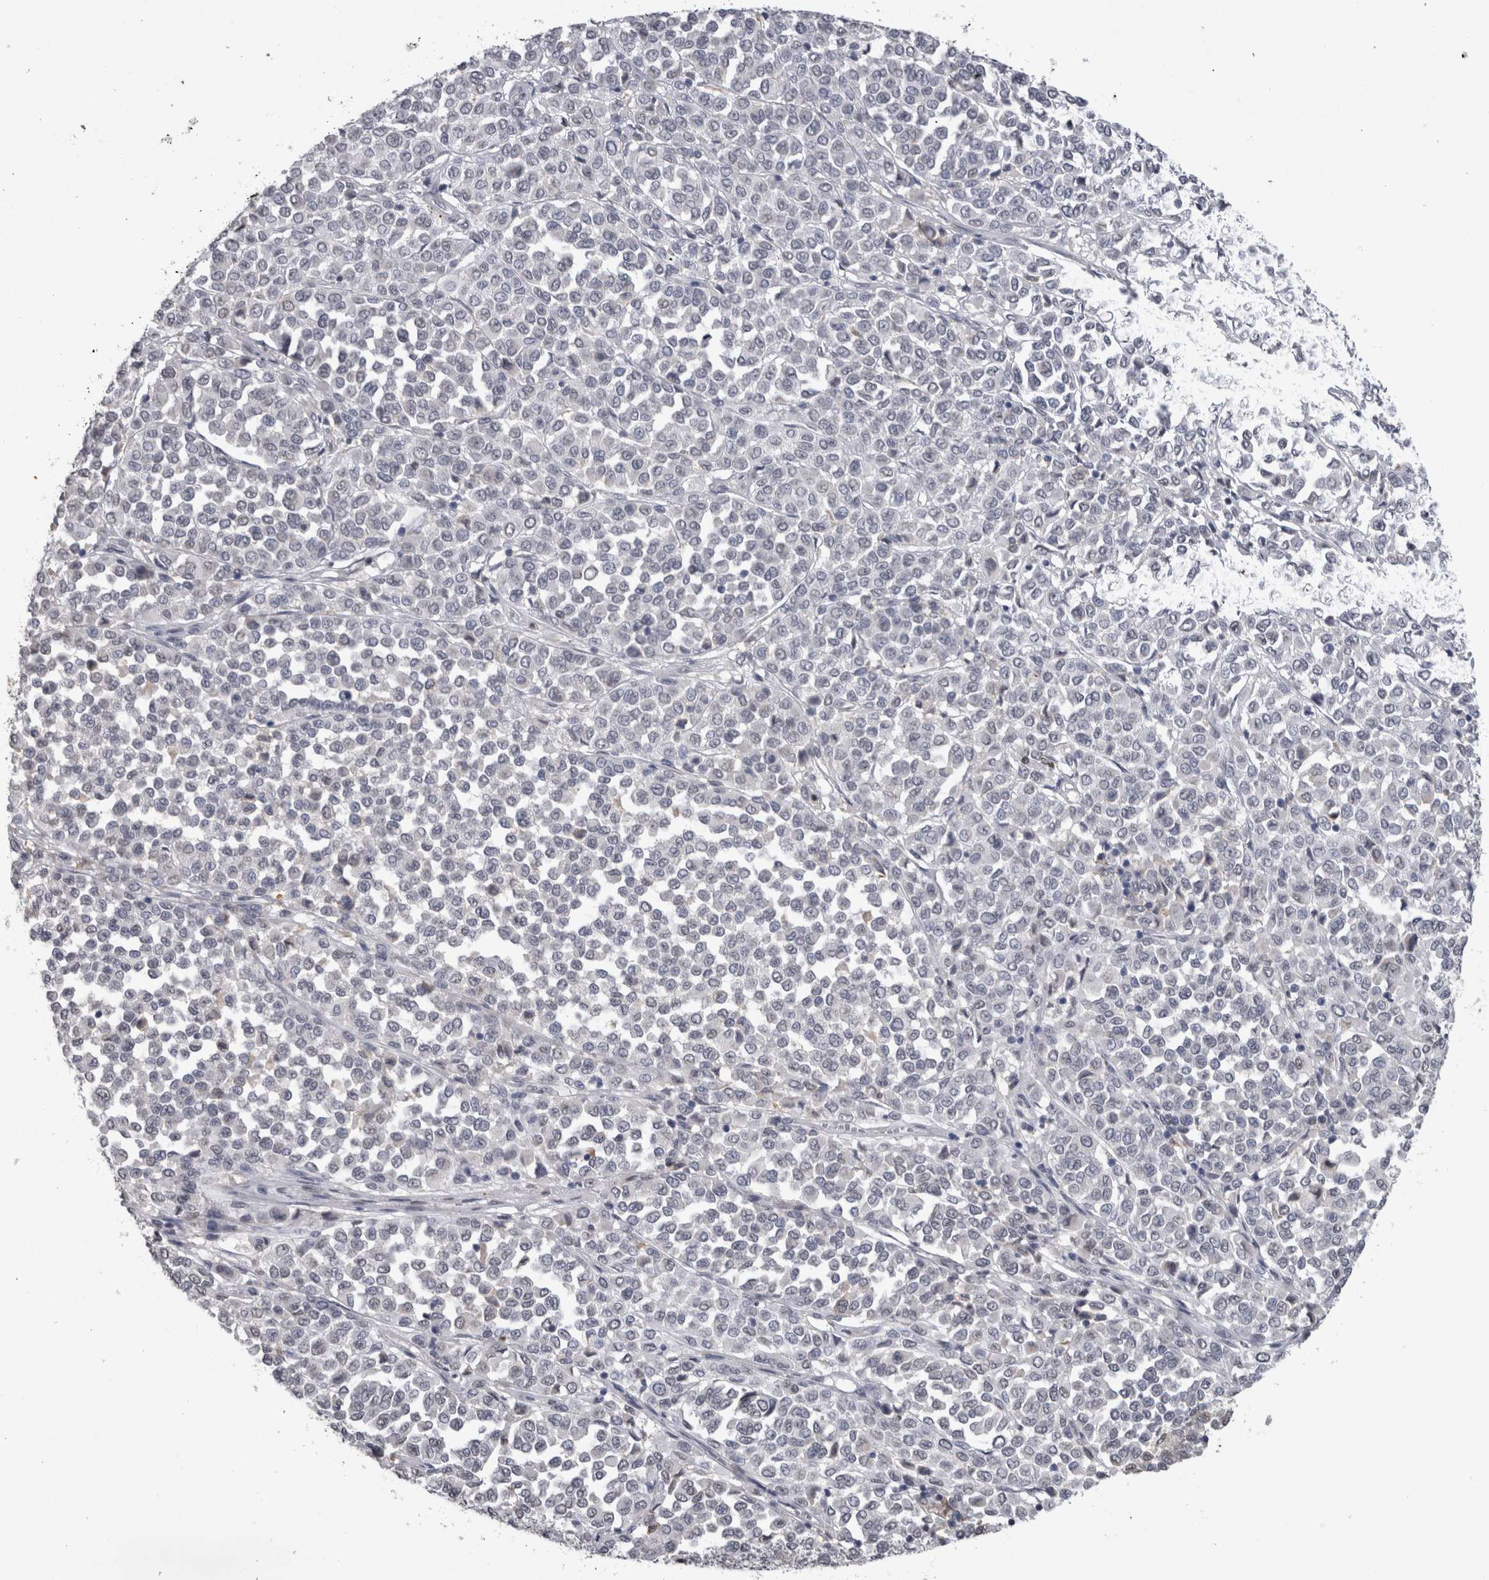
{"staining": {"intensity": "negative", "quantity": "none", "location": "none"}, "tissue": "melanoma", "cell_type": "Tumor cells", "image_type": "cancer", "snomed": [{"axis": "morphology", "description": "Malignant melanoma, Metastatic site"}, {"axis": "topography", "description": "Pancreas"}], "caption": "Immunohistochemical staining of human malignant melanoma (metastatic site) reveals no significant positivity in tumor cells.", "gene": "PAX5", "patient": {"sex": "female", "age": 30}}